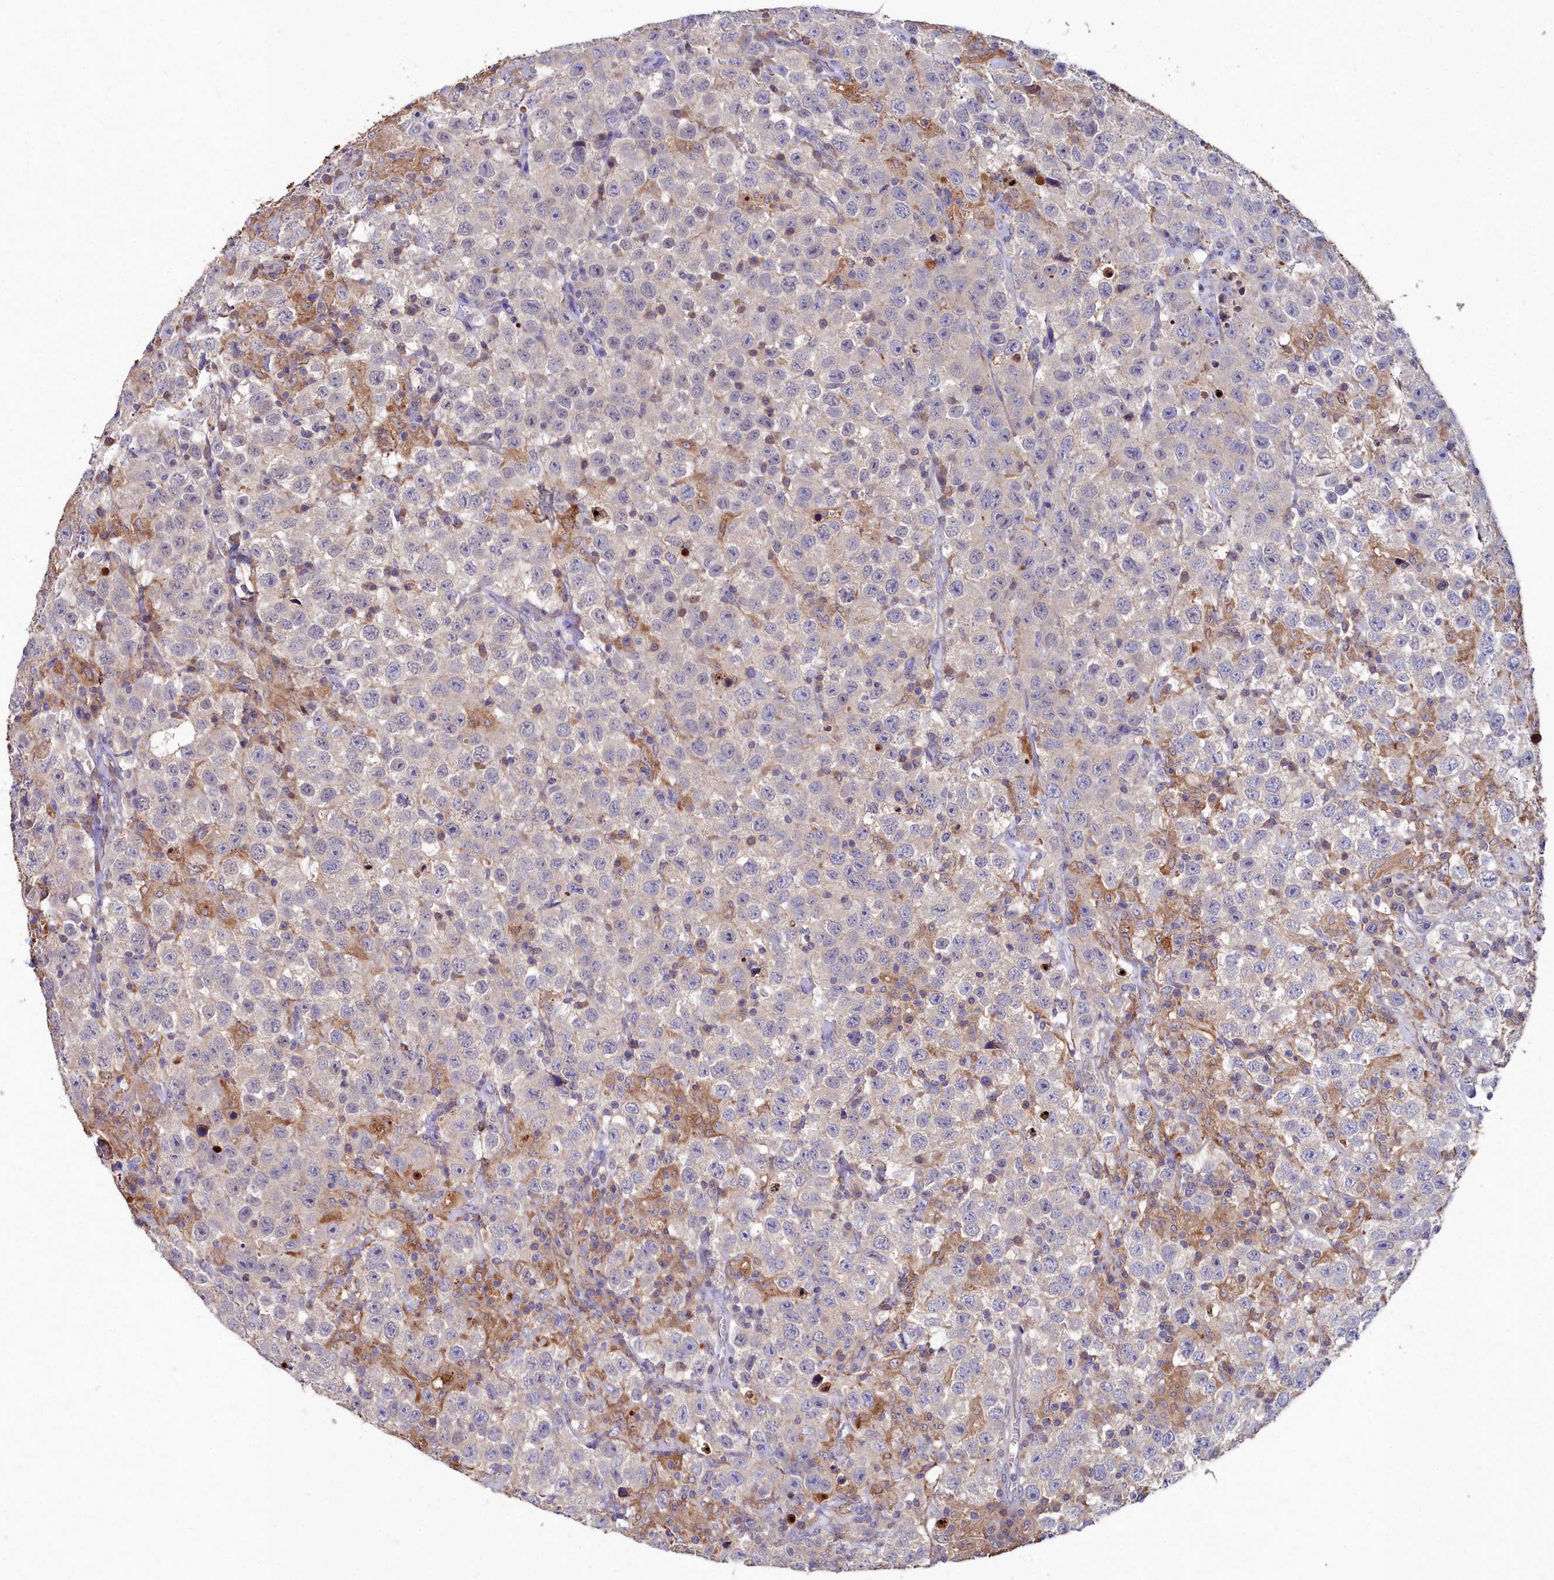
{"staining": {"intensity": "weak", "quantity": "<25%", "location": "nuclear"}, "tissue": "testis cancer", "cell_type": "Tumor cells", "image_type": "cancer", "snomed": [{"axis": "morphology", "description": "Seminoma, NOS"}, {"axis": "topography", "description": "Testis"}], "caption": "Photomicrograph shows no protein staining in tumor cells of seminoma (testis) tissue.", "gene": "AMBRA1", "patient": {"sex": "male", "age": 41}}